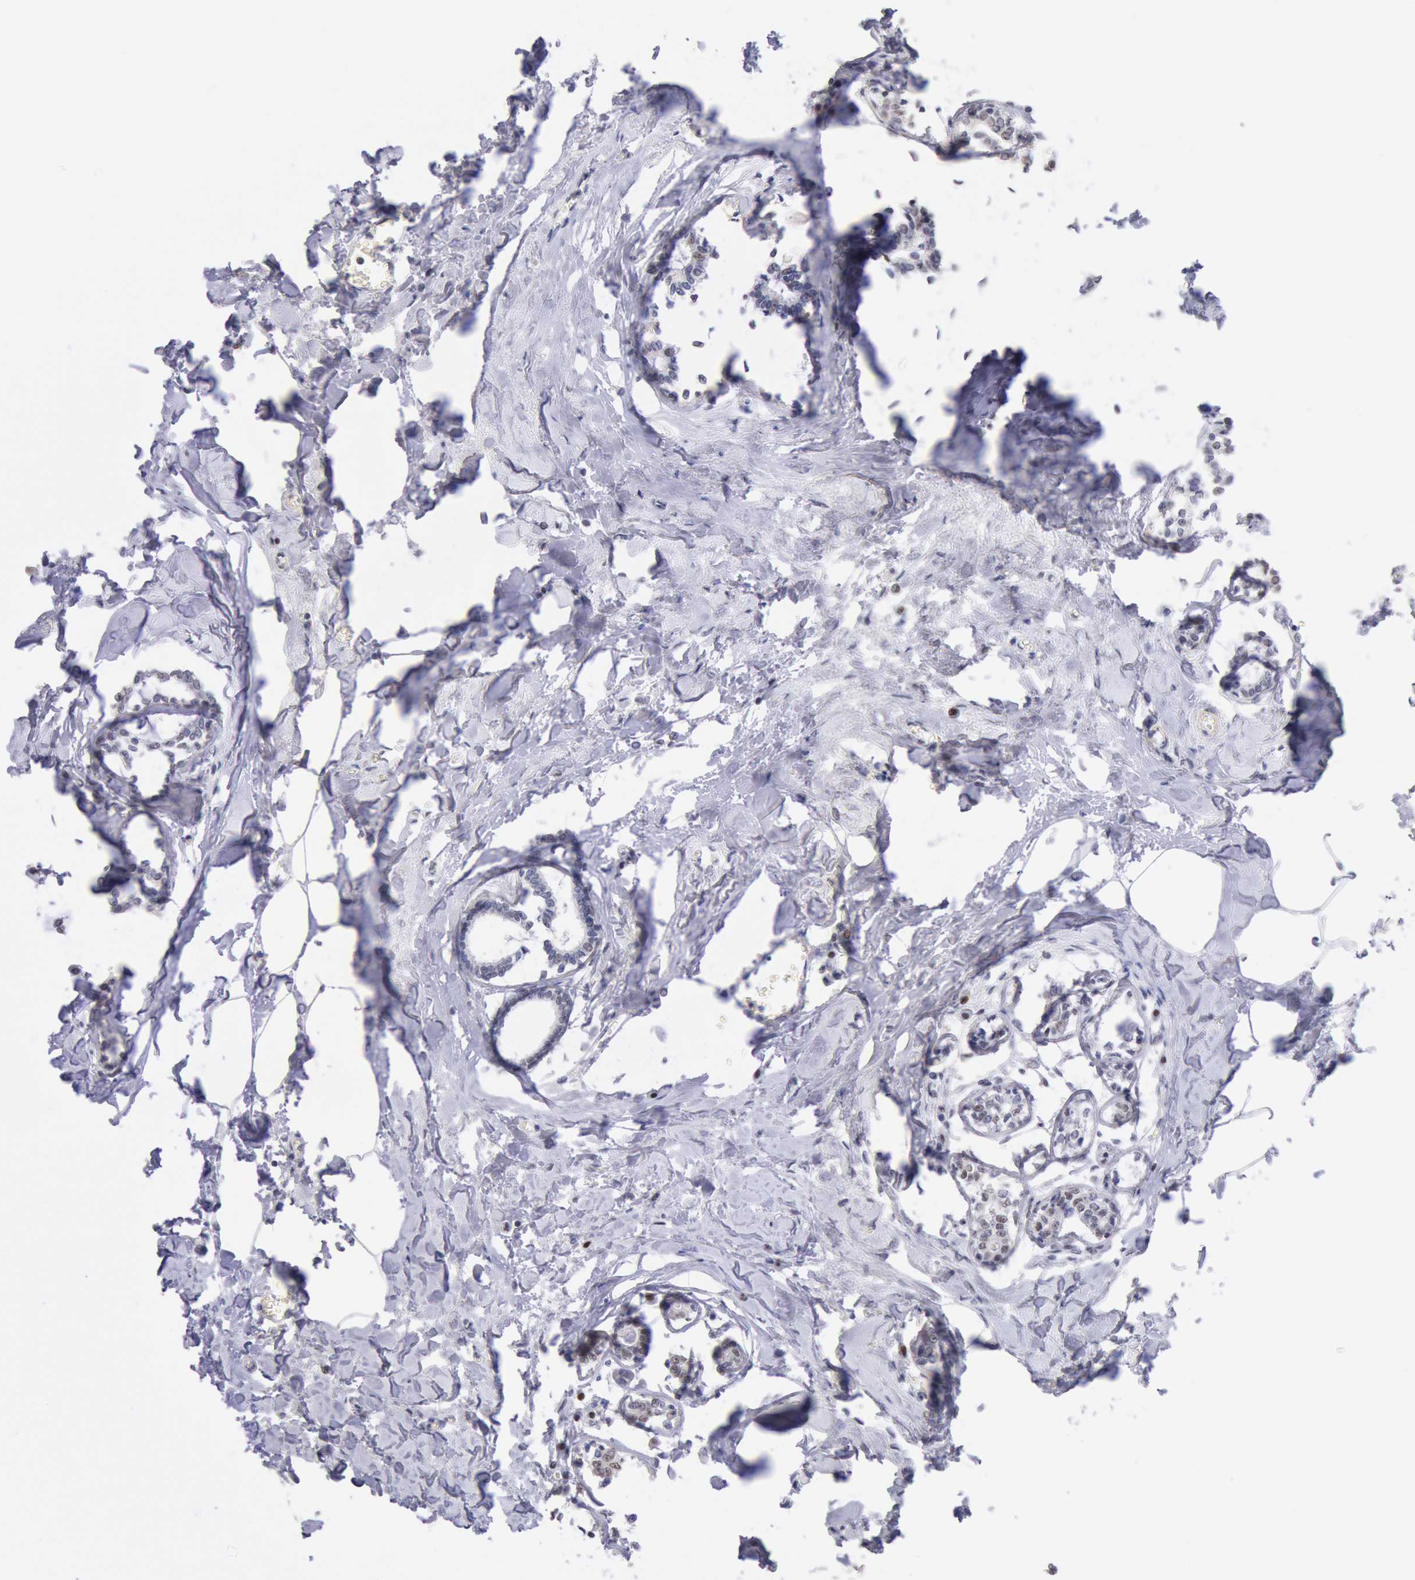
{"staining": {"intensity": "weak", "quantity": "25%-75%", "location": "nuclear"}, "tissue": "breast cancer", "cell_type": "Tumor cells", "image_type": "cancer", "snomed": [{"axis": "morphology", "description": "Lobular carcinoma"}, {"axis": "topography", "description": "Breast"}], "caption": "Weak nuclear protein expression is seen in about 25%-75% of tumor cells in lobular carcinoma (breast). (DAB (3,3'-diaminobenzidine) IHC with brightfield microscopy, high magnification).", "gene": "MYH7", "patient": {"sex": "female", "age": 51}}